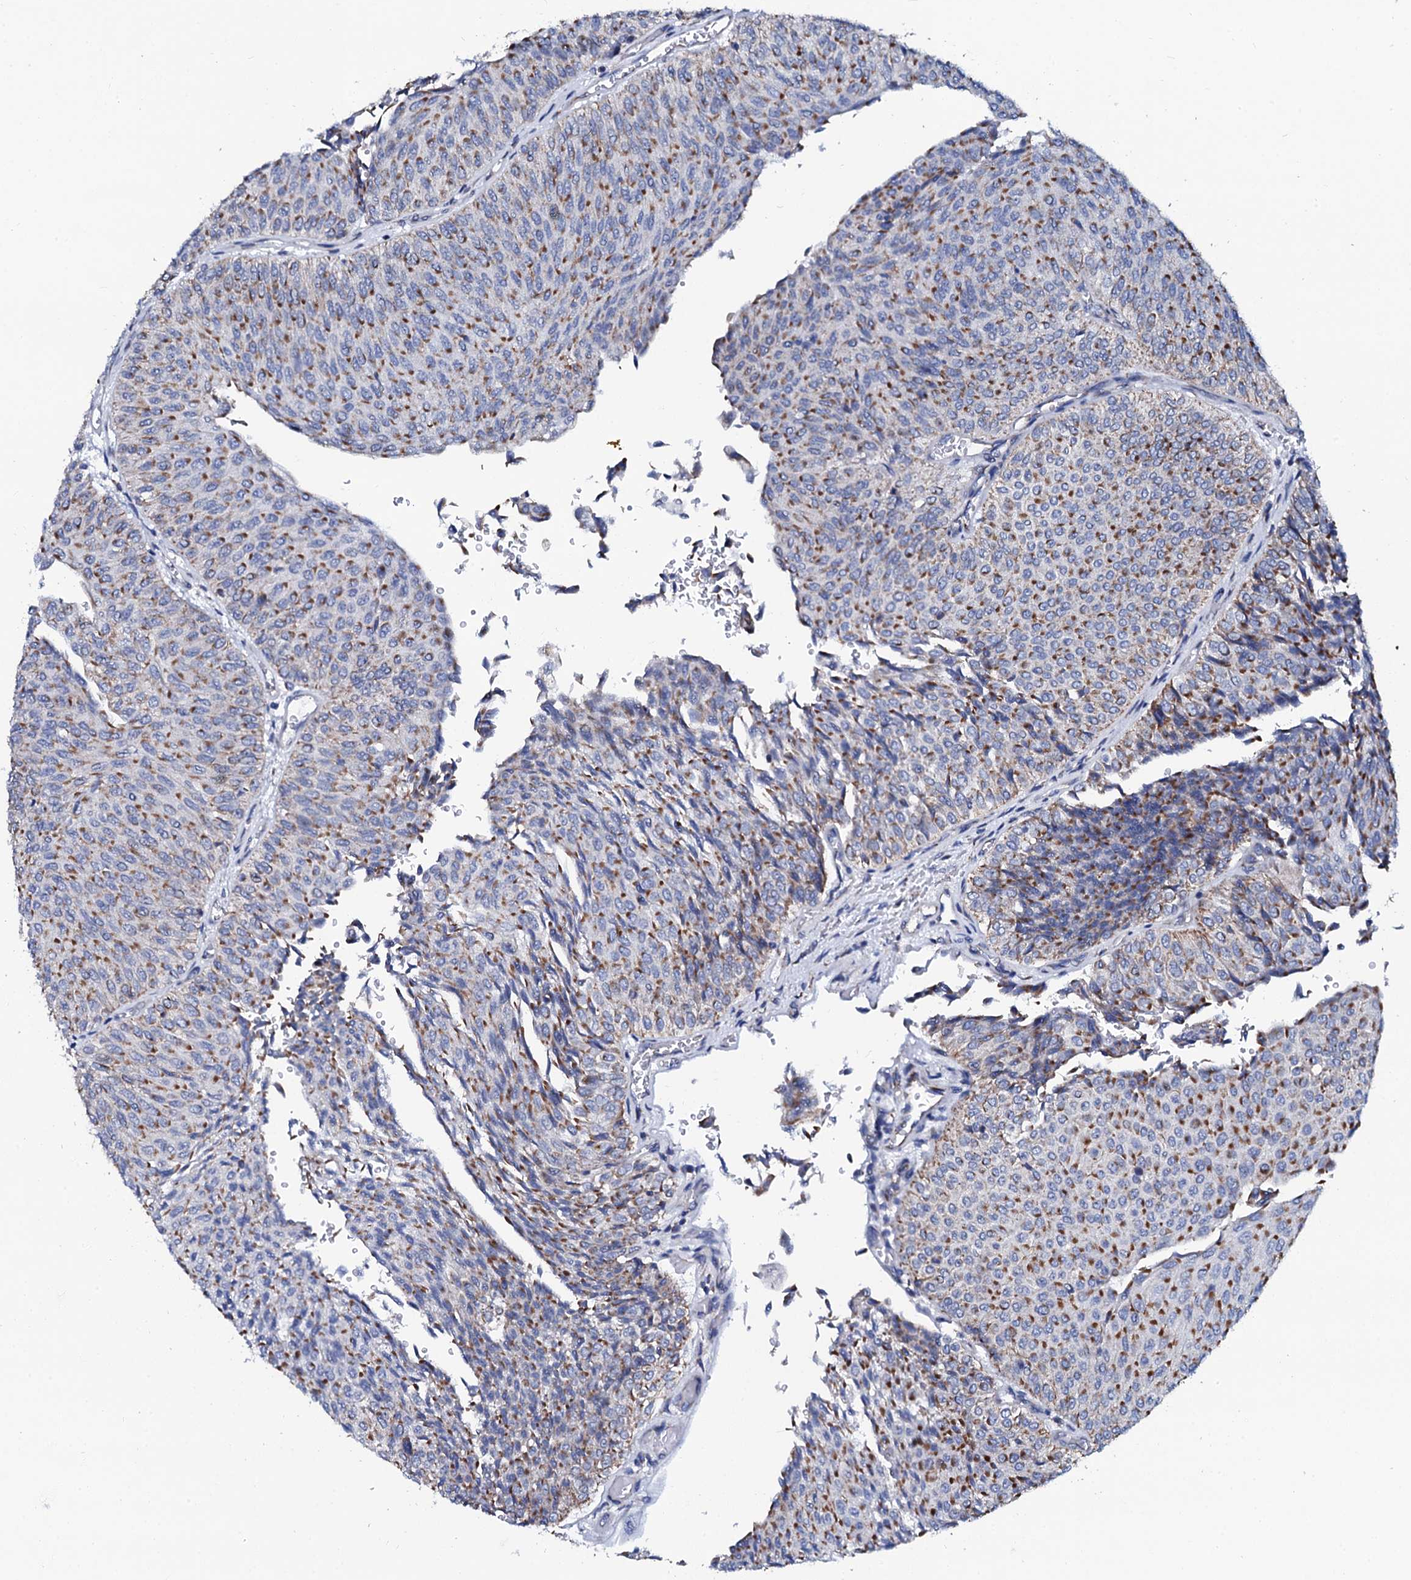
{"staining": {"intensity": "strong", "quantity": "25%-75%", "location": "cytoplasmic/membranous"}, "tissue": "urothelial cancer", "cell_type": "Tumor cells", "image_type": "cancer", "snomed": [{"axis": "morphology", "description": "Urothelial carcinoma, Low grade"}, {"axis": "topography", "description": "Urinary bladder"}], "caption": "Protein expression analysis of urothelial cancer shows strong cytoplasmic/membranous positivity in approximately 25%-75% of tumor cells. (Stains: DAB in brown, nuclei in blue, Microscopy: brightfield microscopy at high magnification).", "gene": "SLC37A4", "patient": {"sex": "male", "age": 78}}